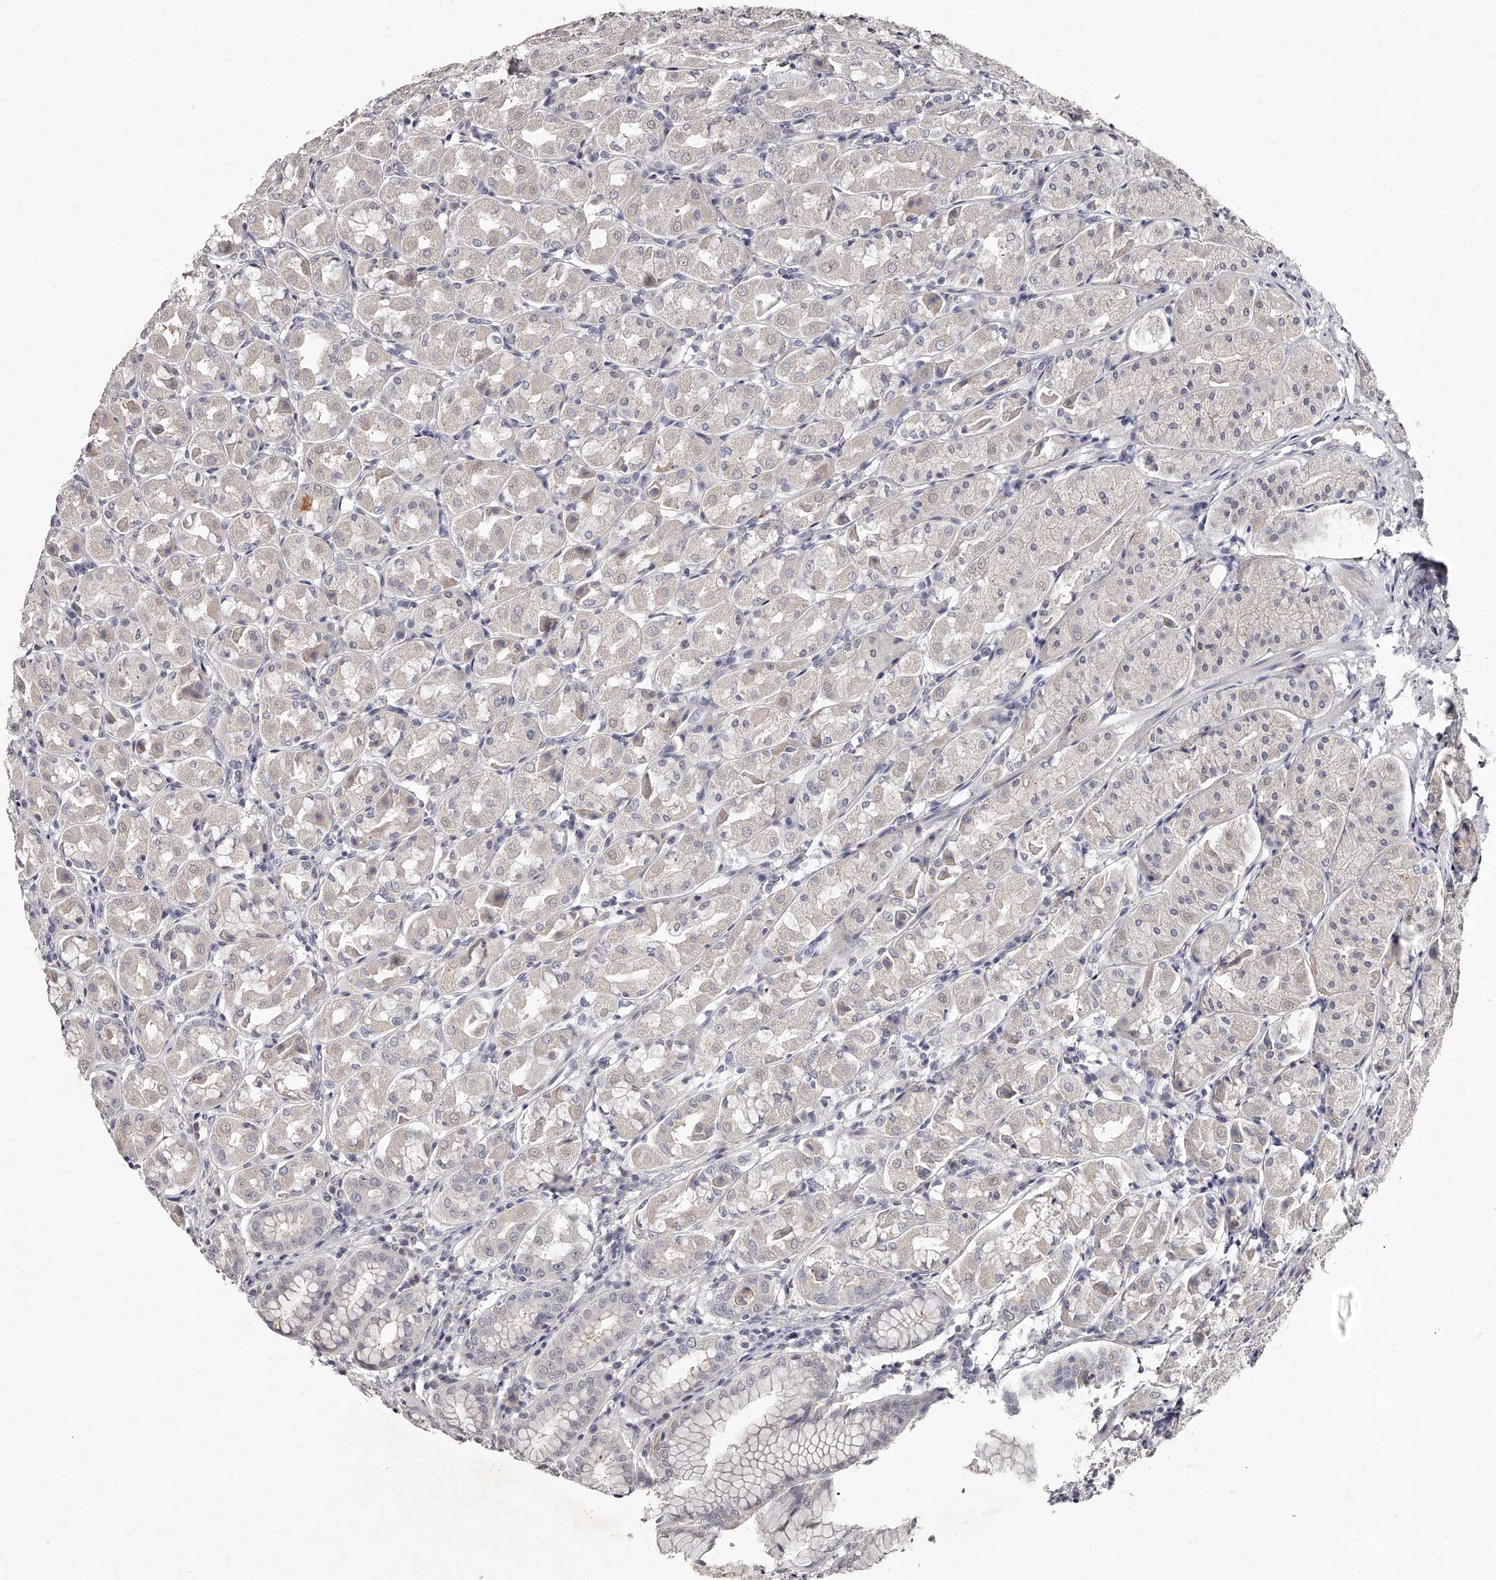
{"staining": {"intensity": "negative", "quantity": "none", "location": "none"}, "tissue": "stomach", "cell_type": "Glandular cells", "image_type": "normal", "snomed": [{"axis": "morphology", "description": "Normal tissue, NOS"}, {"axis": "topography", "description": "Stomach"}, {"axis": "topography", "description": "Stomach, lower"}], "caption": "Immunohistochemistry photomicrograph of benign stomach: human stomach stained with DAB demonstrates no significant protein positivity in glandular cells.", "gene": "NT5DC1", "patient": {"sex": "female", "age": 56}}